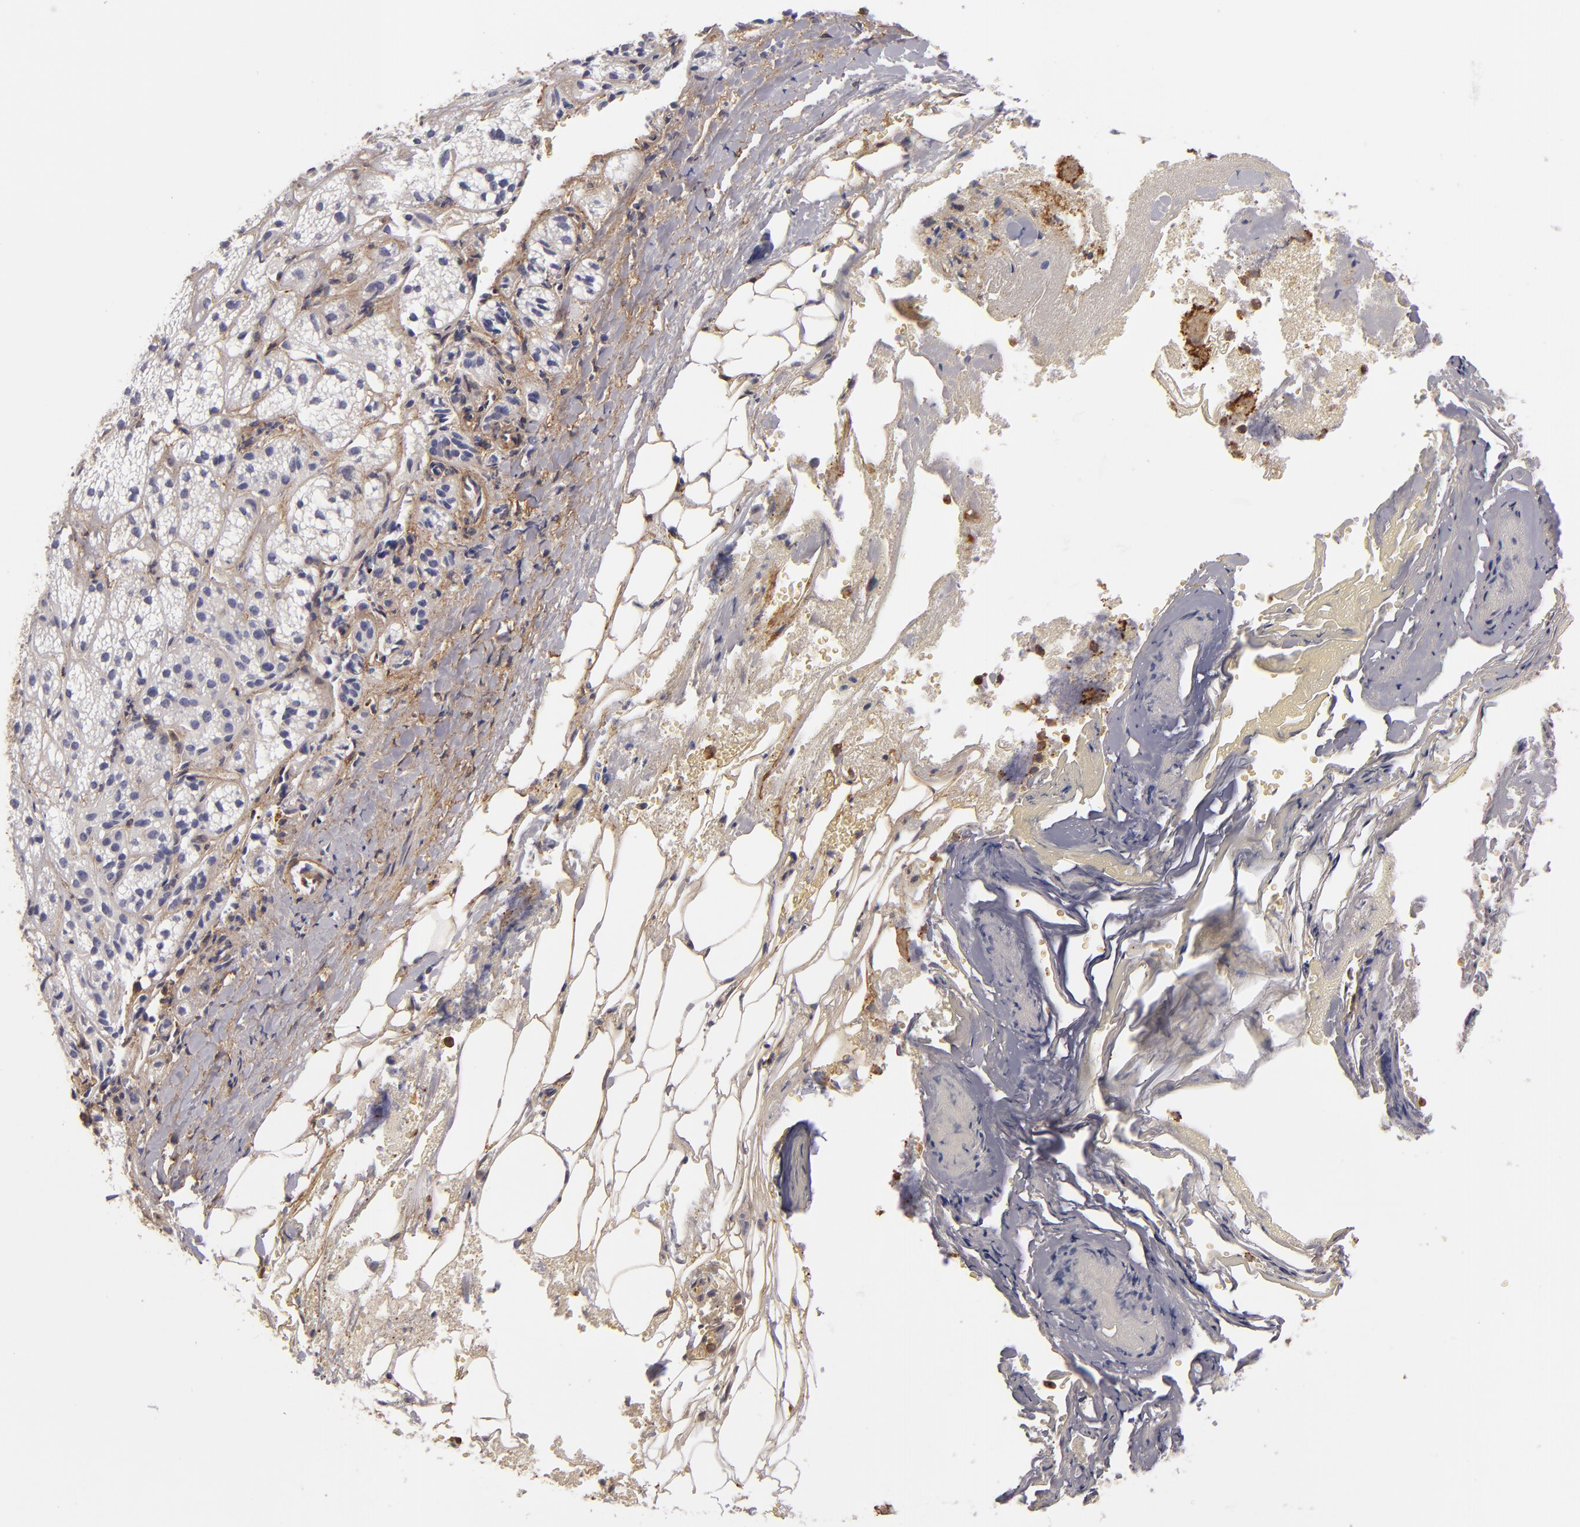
{"staining": {"intensity": "negative", "quantity": "none", "location": "none"}, "tissue": "adrenal gland", "cell_type": "Glandular cells", "image_type": "normal", "snomed": [{"axis": "morphology", "description": "Normal tissue, NOS"}, {"axis": "topography", "description": "Adrenal gland"}], "caption": "Normal adrenal gland was stained to show a protein in brown. There is no significant expression in glandular cells. Nuclei are stained in blue.", "gene": "VCL", "patient": {"sex": "female", "age": 71}}